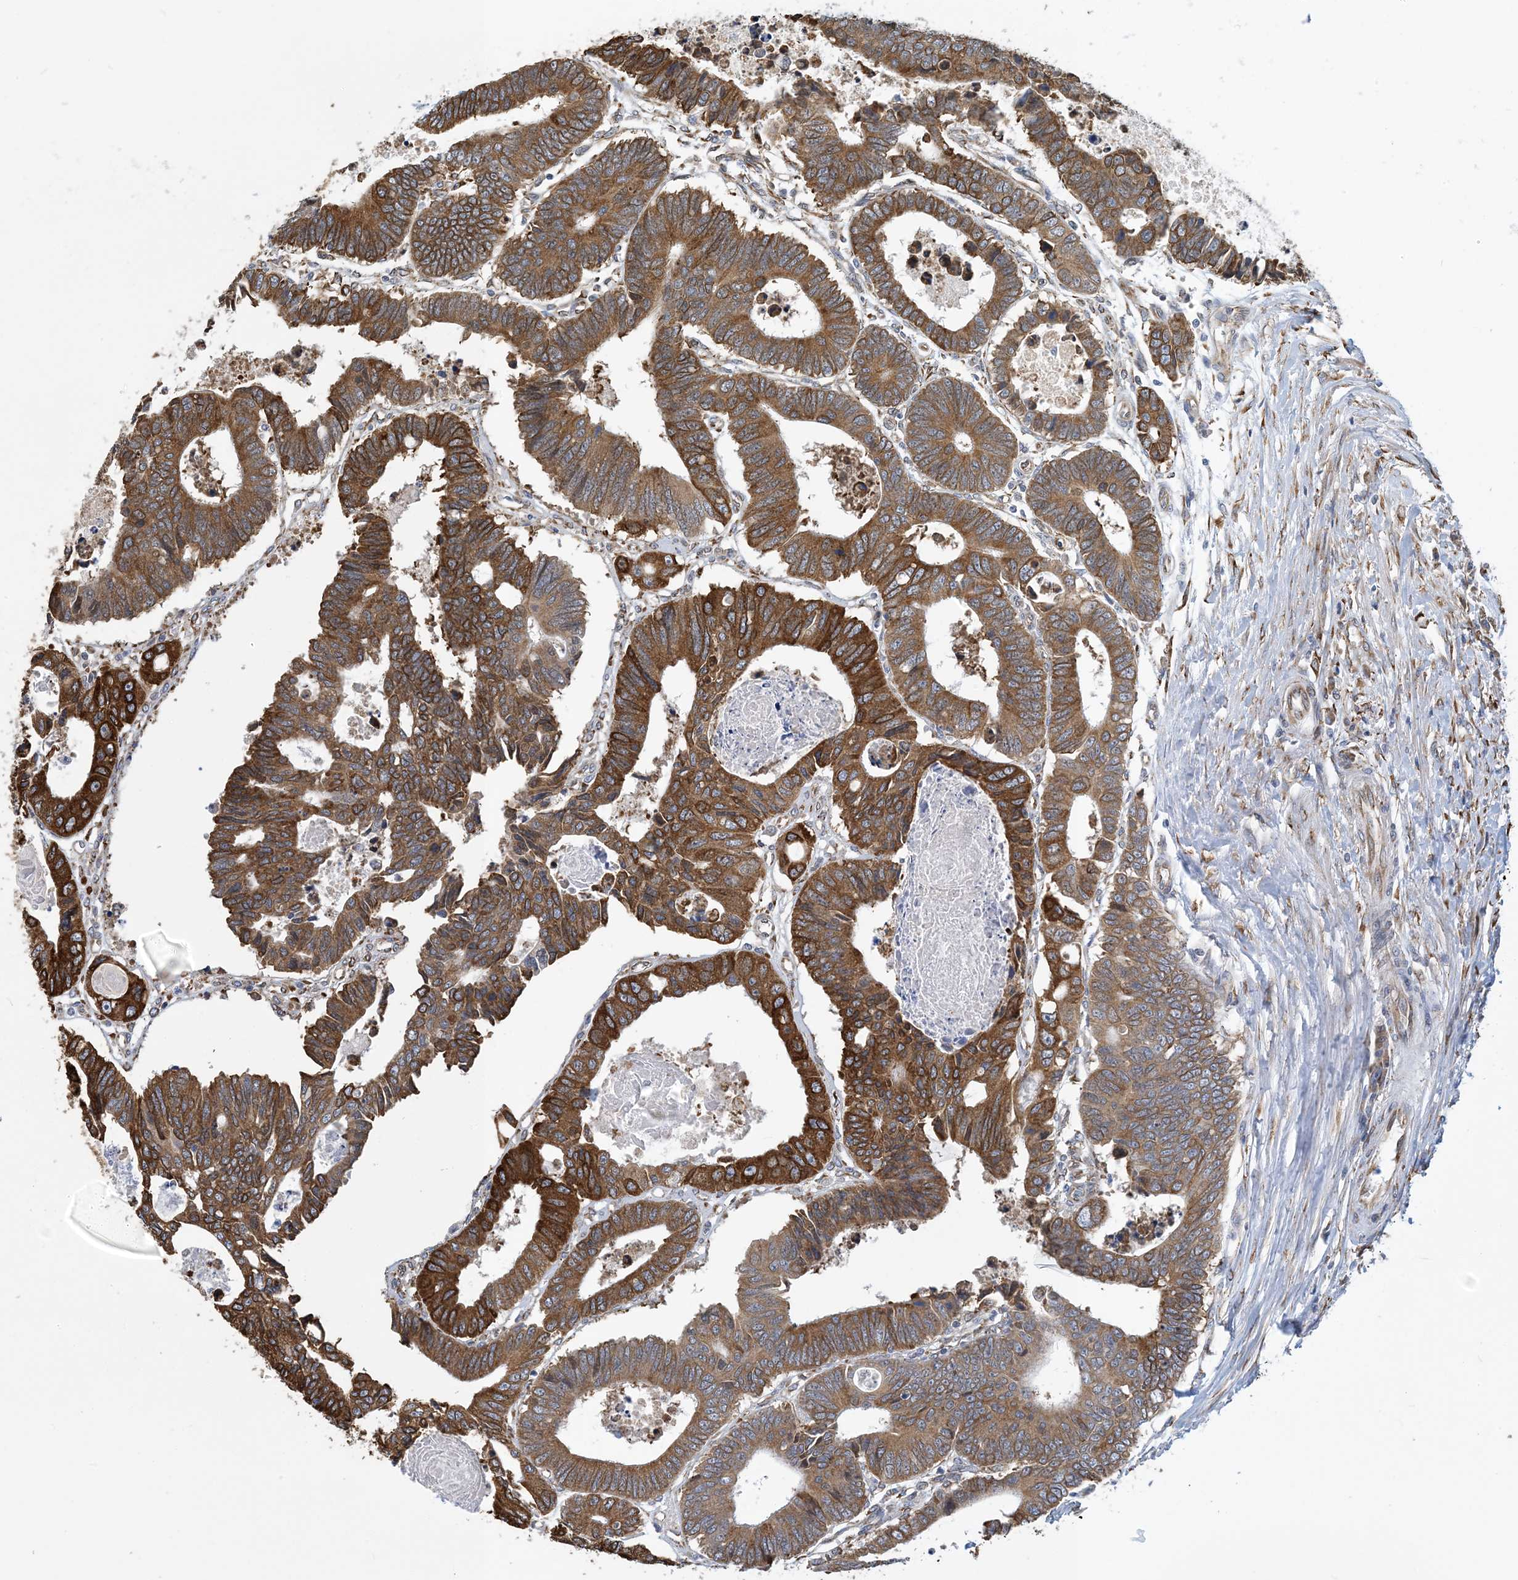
{"staining": {"intensity": "moderate", "quantity": ">75%", "location": "cytoplasmic/membranous"}, "tissue": "colorectal cancer", "cell_type": "Tumor cells", "image_type": "cancer", "snomed": [{"axis": "morphology", "description": "Adenocarcinoma, NOS"}, {"axis": "topography", "description": "Rectum"}], "caption": "Immunohistochemical staining of human colorectal cancer (adenocarcinoma) displays medium levels of moderate cytoplasmic/membranous protein positivity in about >75% of tumor cells. The staining was performed using DAB, with brown indicating positive protein expression. Nuclei are stained blue with hematoxylin.", "gene": "CCDC14", "patient": {"sex": "male", "age": 84}}